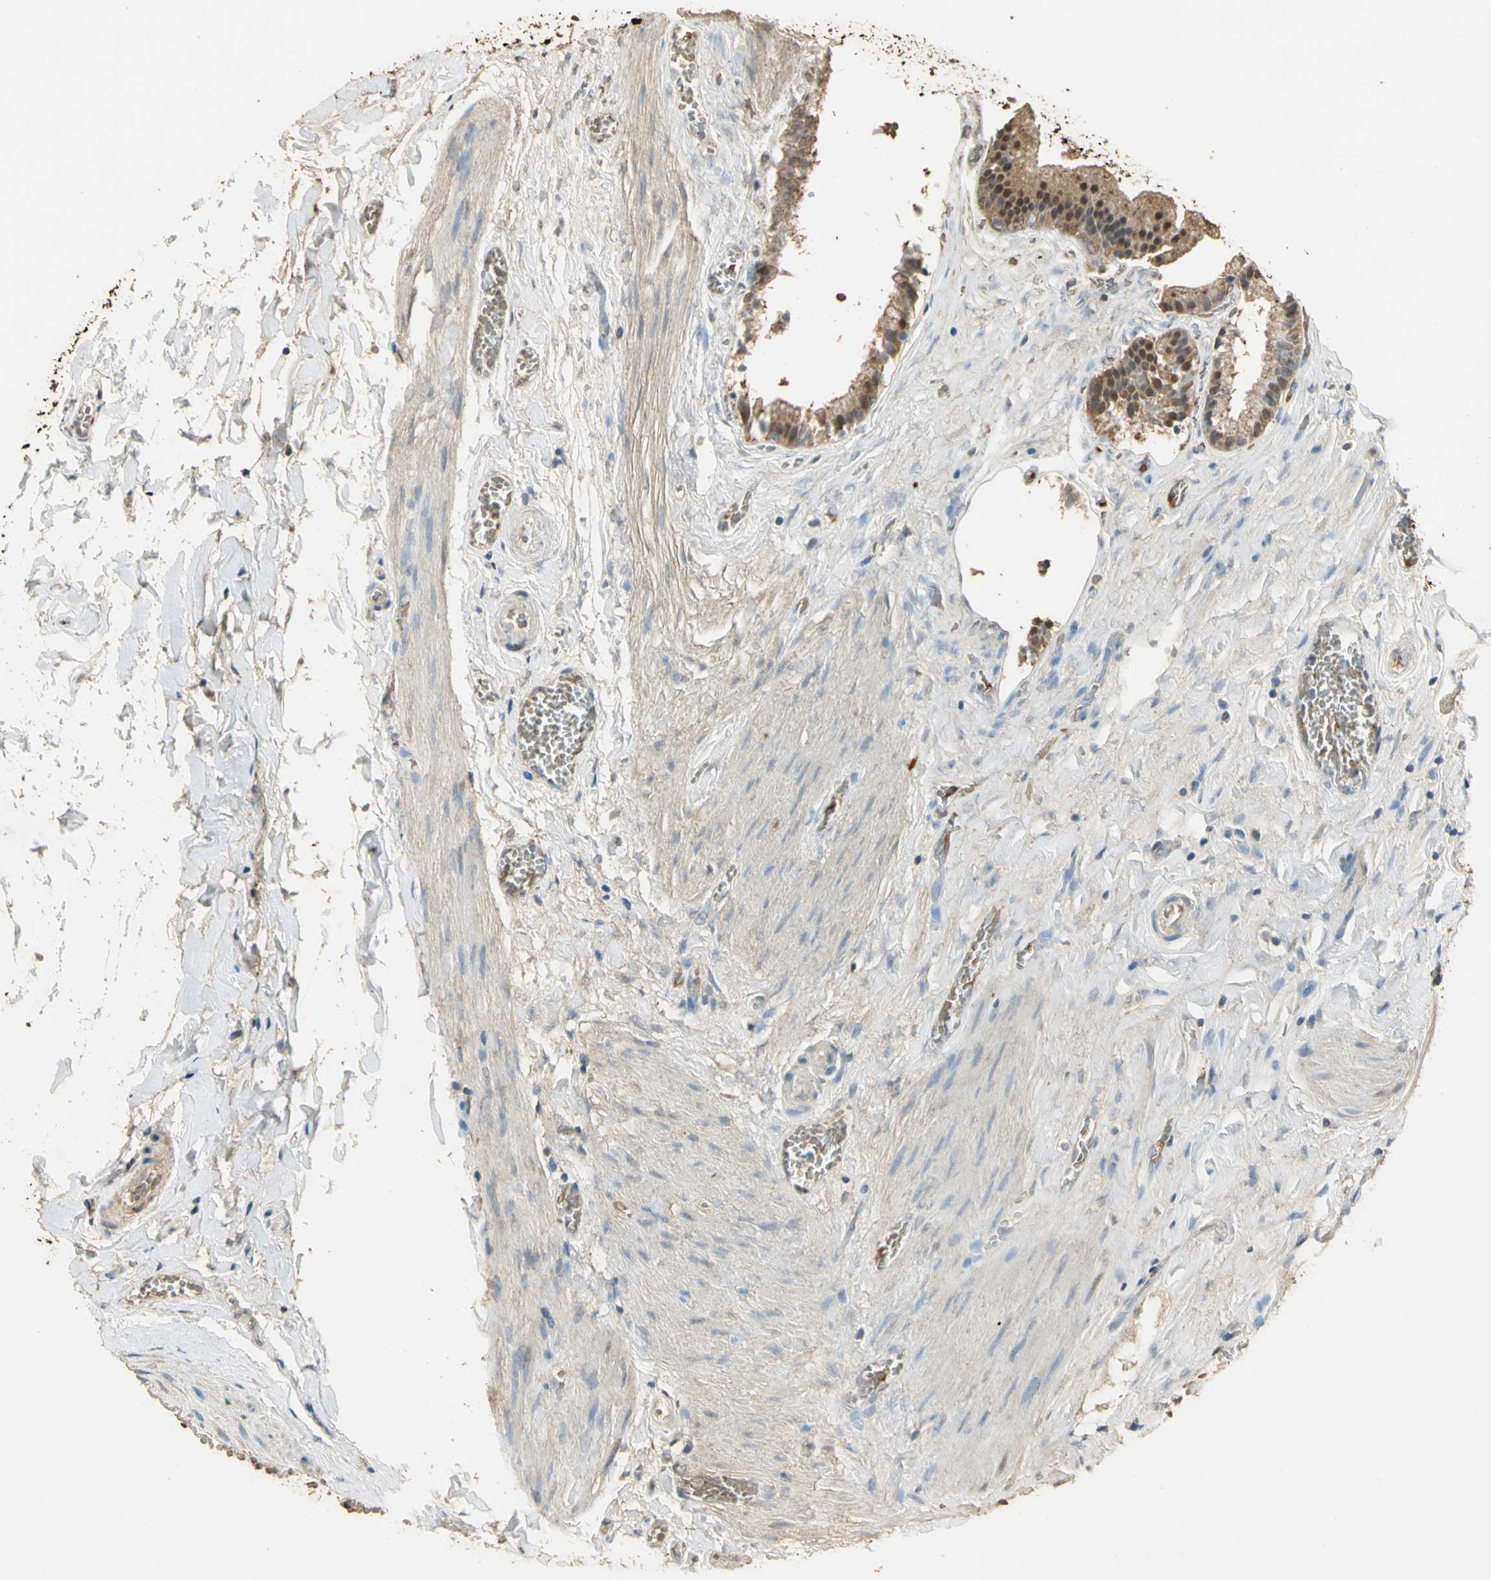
{"staining": {"intensity": "moderate", "quantity": ">75%", "location": "cytoplasmic/membranous,nuclear"}, "tissue": "gallbladder", "cell_type": "Glandular cells", "image_type": "normal", "snomed": [{"axis": "morphology", "description": "Normal tissue, NOS"}, {"axis": "topography", "description": "Gallbladder"}], "caption": "DAB (3,3'-diaminobenzidine) immunohistochemical staining of unremarkable gallbladder displays moderate cytoplasmic/membranous,nuclear protein expression in about >75% of glandular cells.", "gene": "GAPDH", "patient": {"sex": "female", "age": 63}}